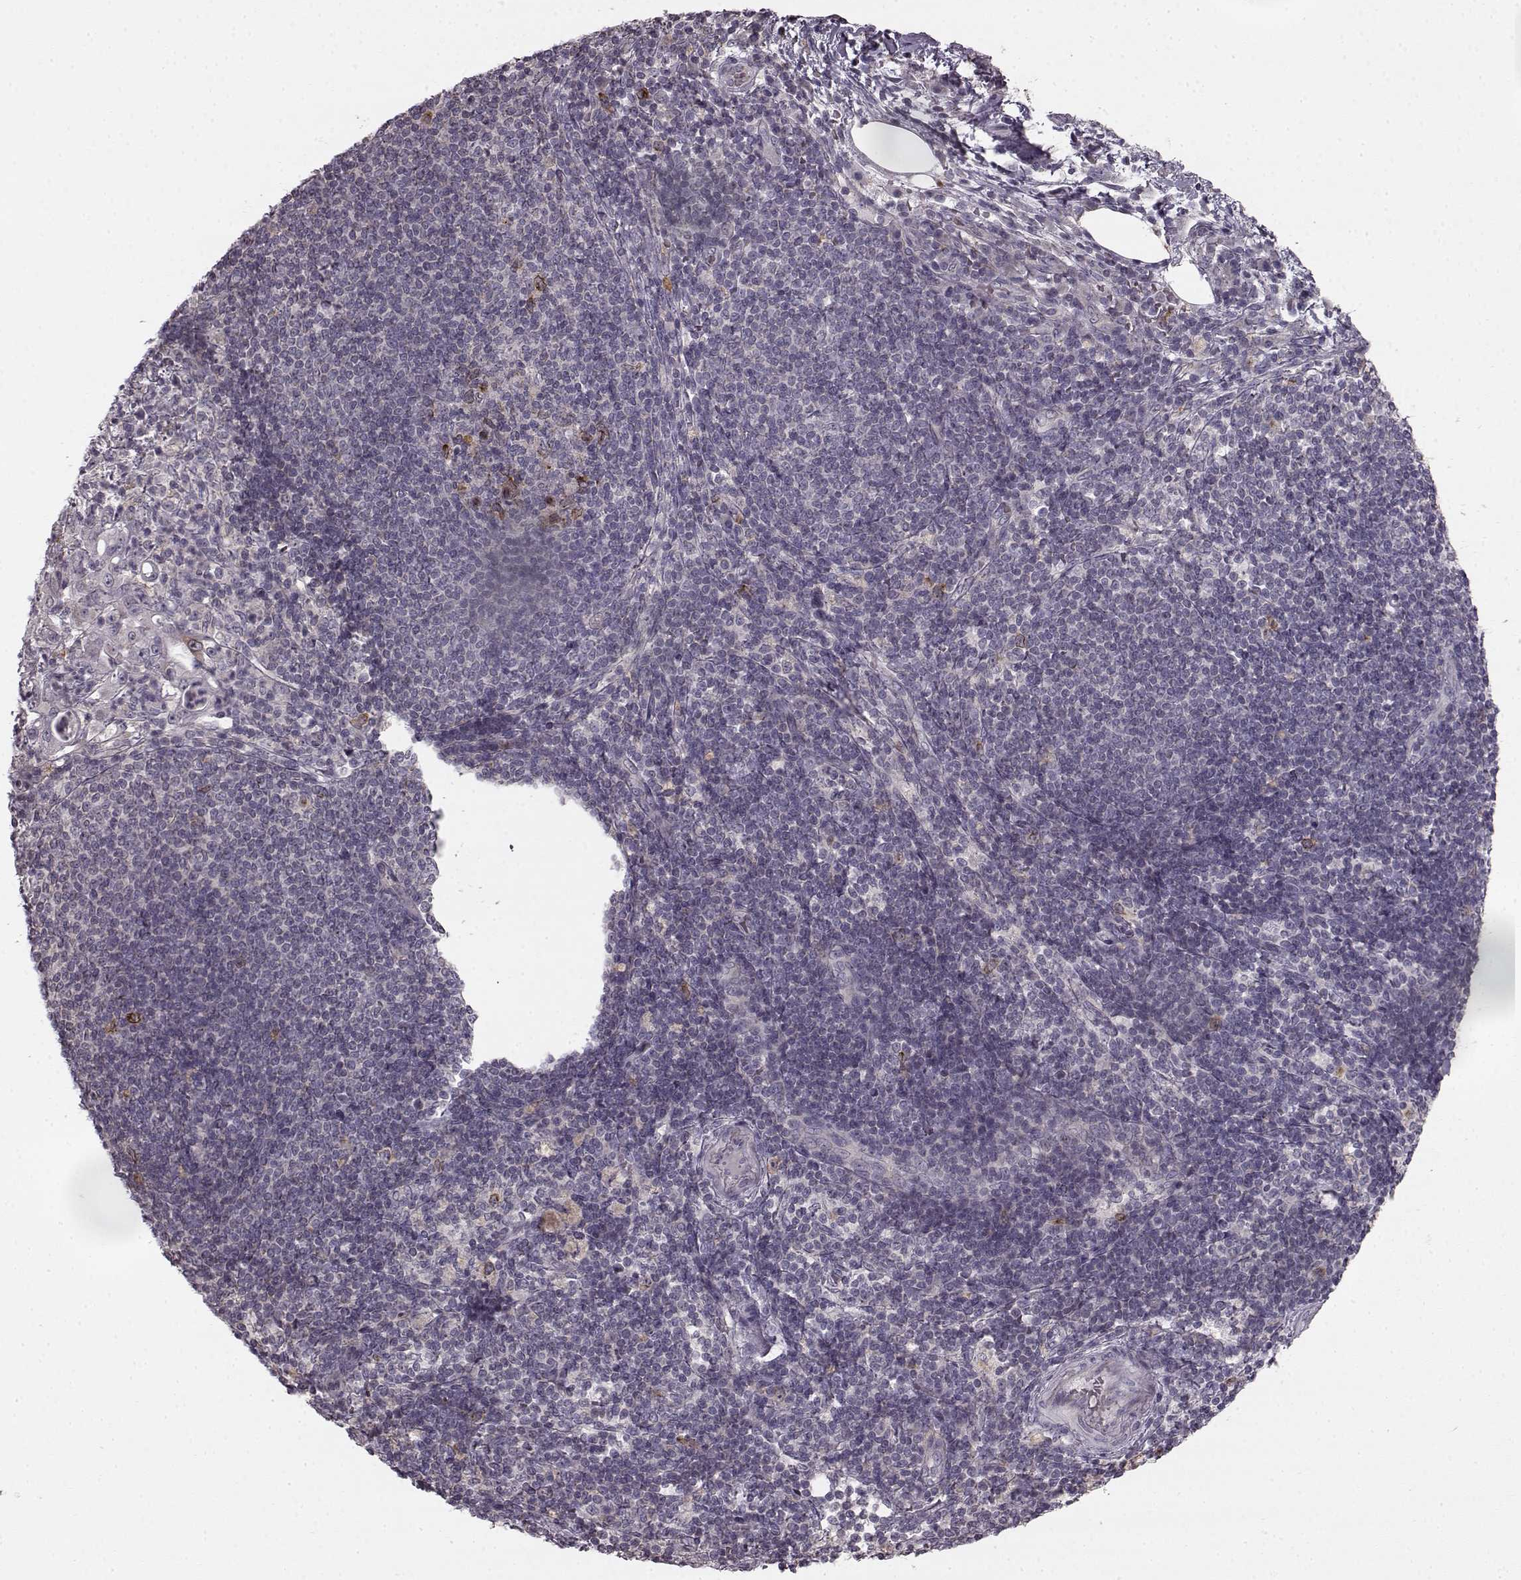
{"staining": {"intensity": "negative", "quantity": "none", "location": "none"}, "tissue": "pancreatic cancer", "cell_type": "Tumor cells", "image_type": "cancer", "snomed": [{"axis": "morphology", "description": "Adenocarcinoma, NOS"}, {"axis": "topography", "description": "Pancreas"}], "caption": "Tumor cells show no significant protein expression in adenocarcinoma (pancreatic).", "gene": "HMMR", "patient": {"sex": "male", "age": 71}}